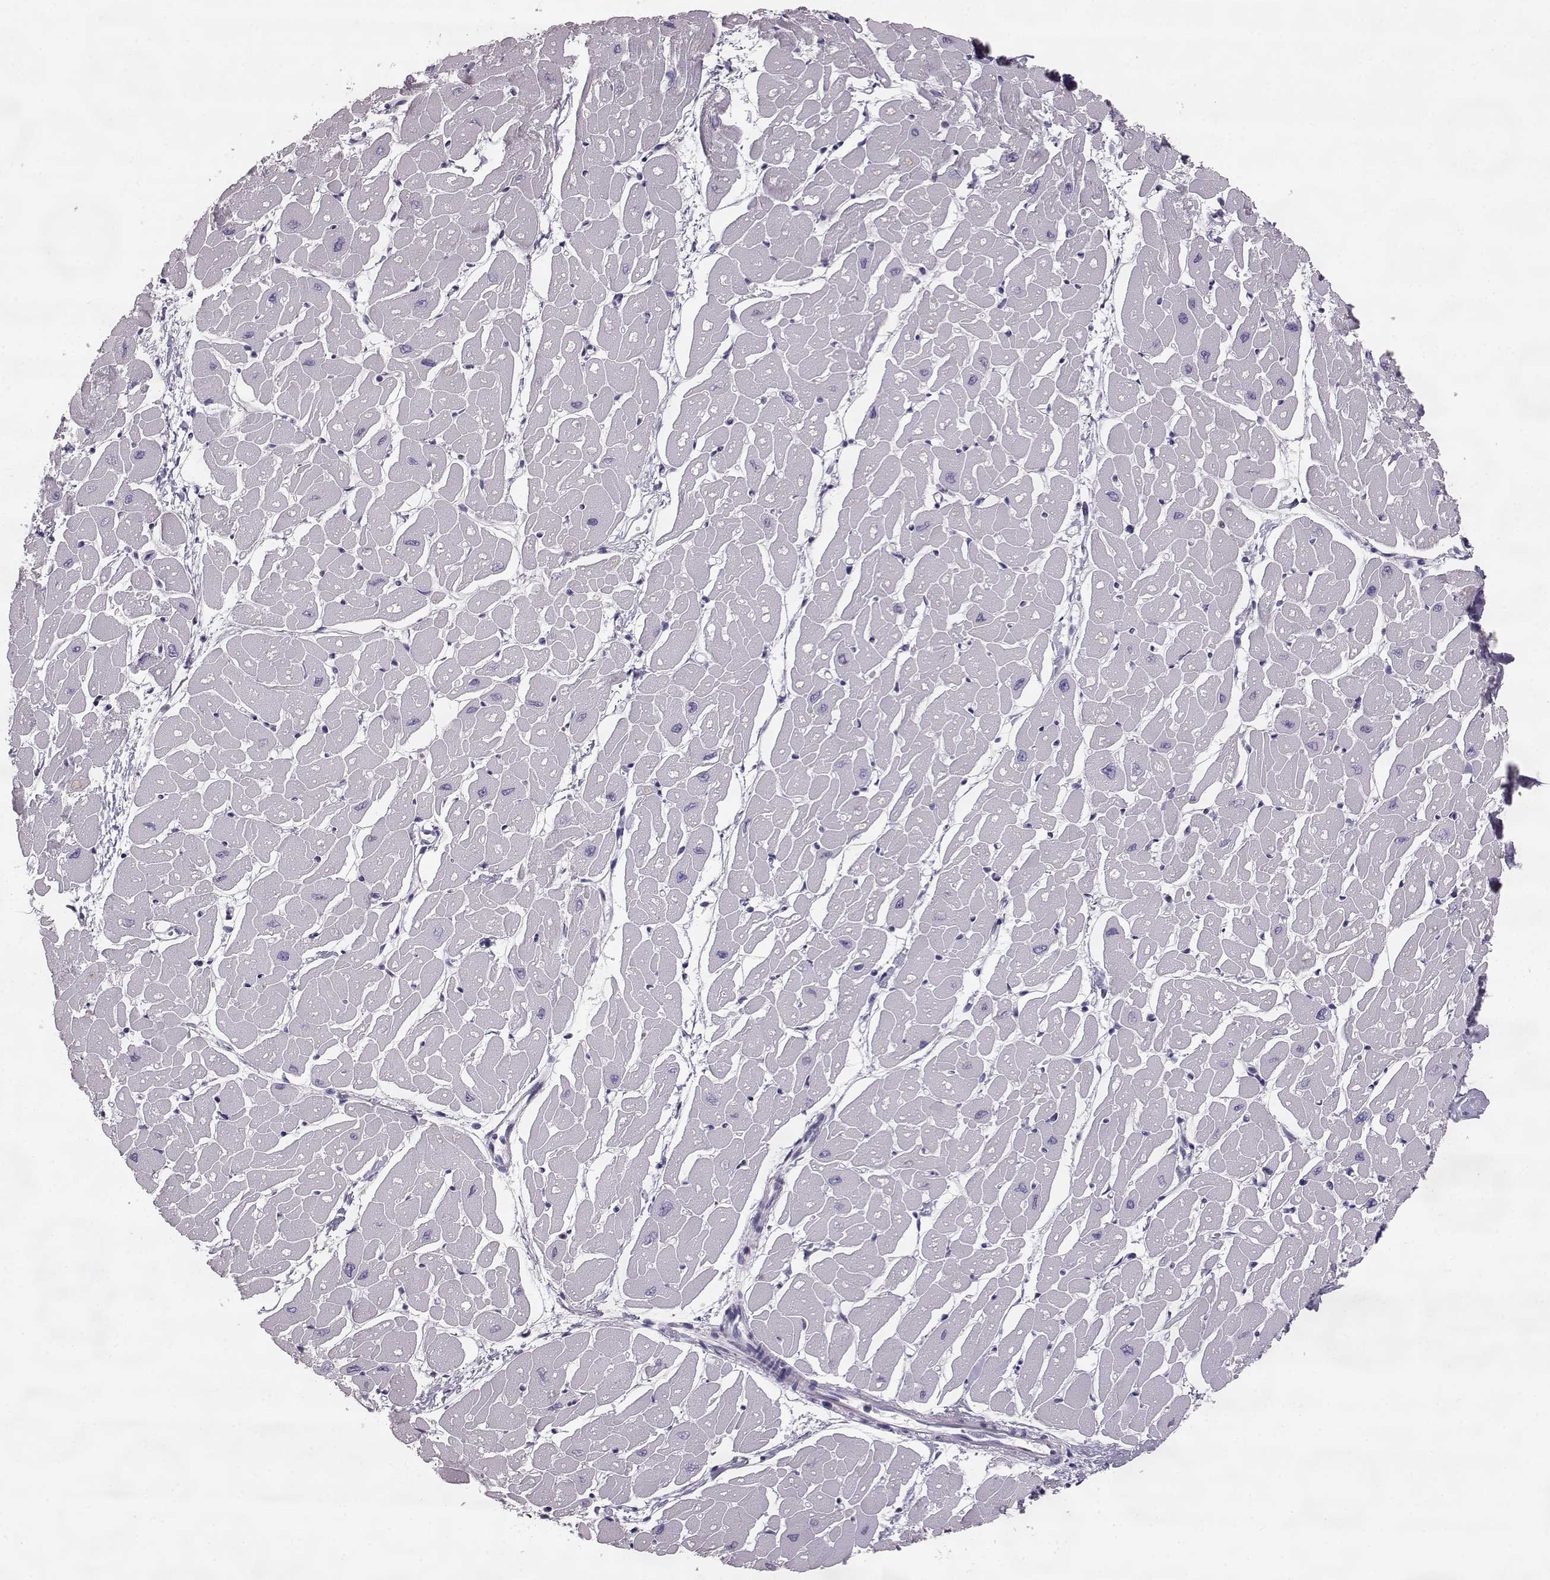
{"staining": {"intensity": "weak", "quantity": "25%-75%", "location": "cytoplasmic/membranous"}, "tissue": "heart muscle", "cell_type": "Cardiomyocytes", "image_type": "normal", "snomed": [{"axis": "morphology", "description": "Normal tissue, NOS"}, {"axis": "topography", "description": "Heart"}], "caption": "An image showing weak cytoplasmic/membranous positivity in about 25%-75% of cardiomyocytes in normal heart muscle, as visualized by brown immunohistochemical staining.", "gene": "ELOVL5", "patient": {"sex": "male", "age": 57}}